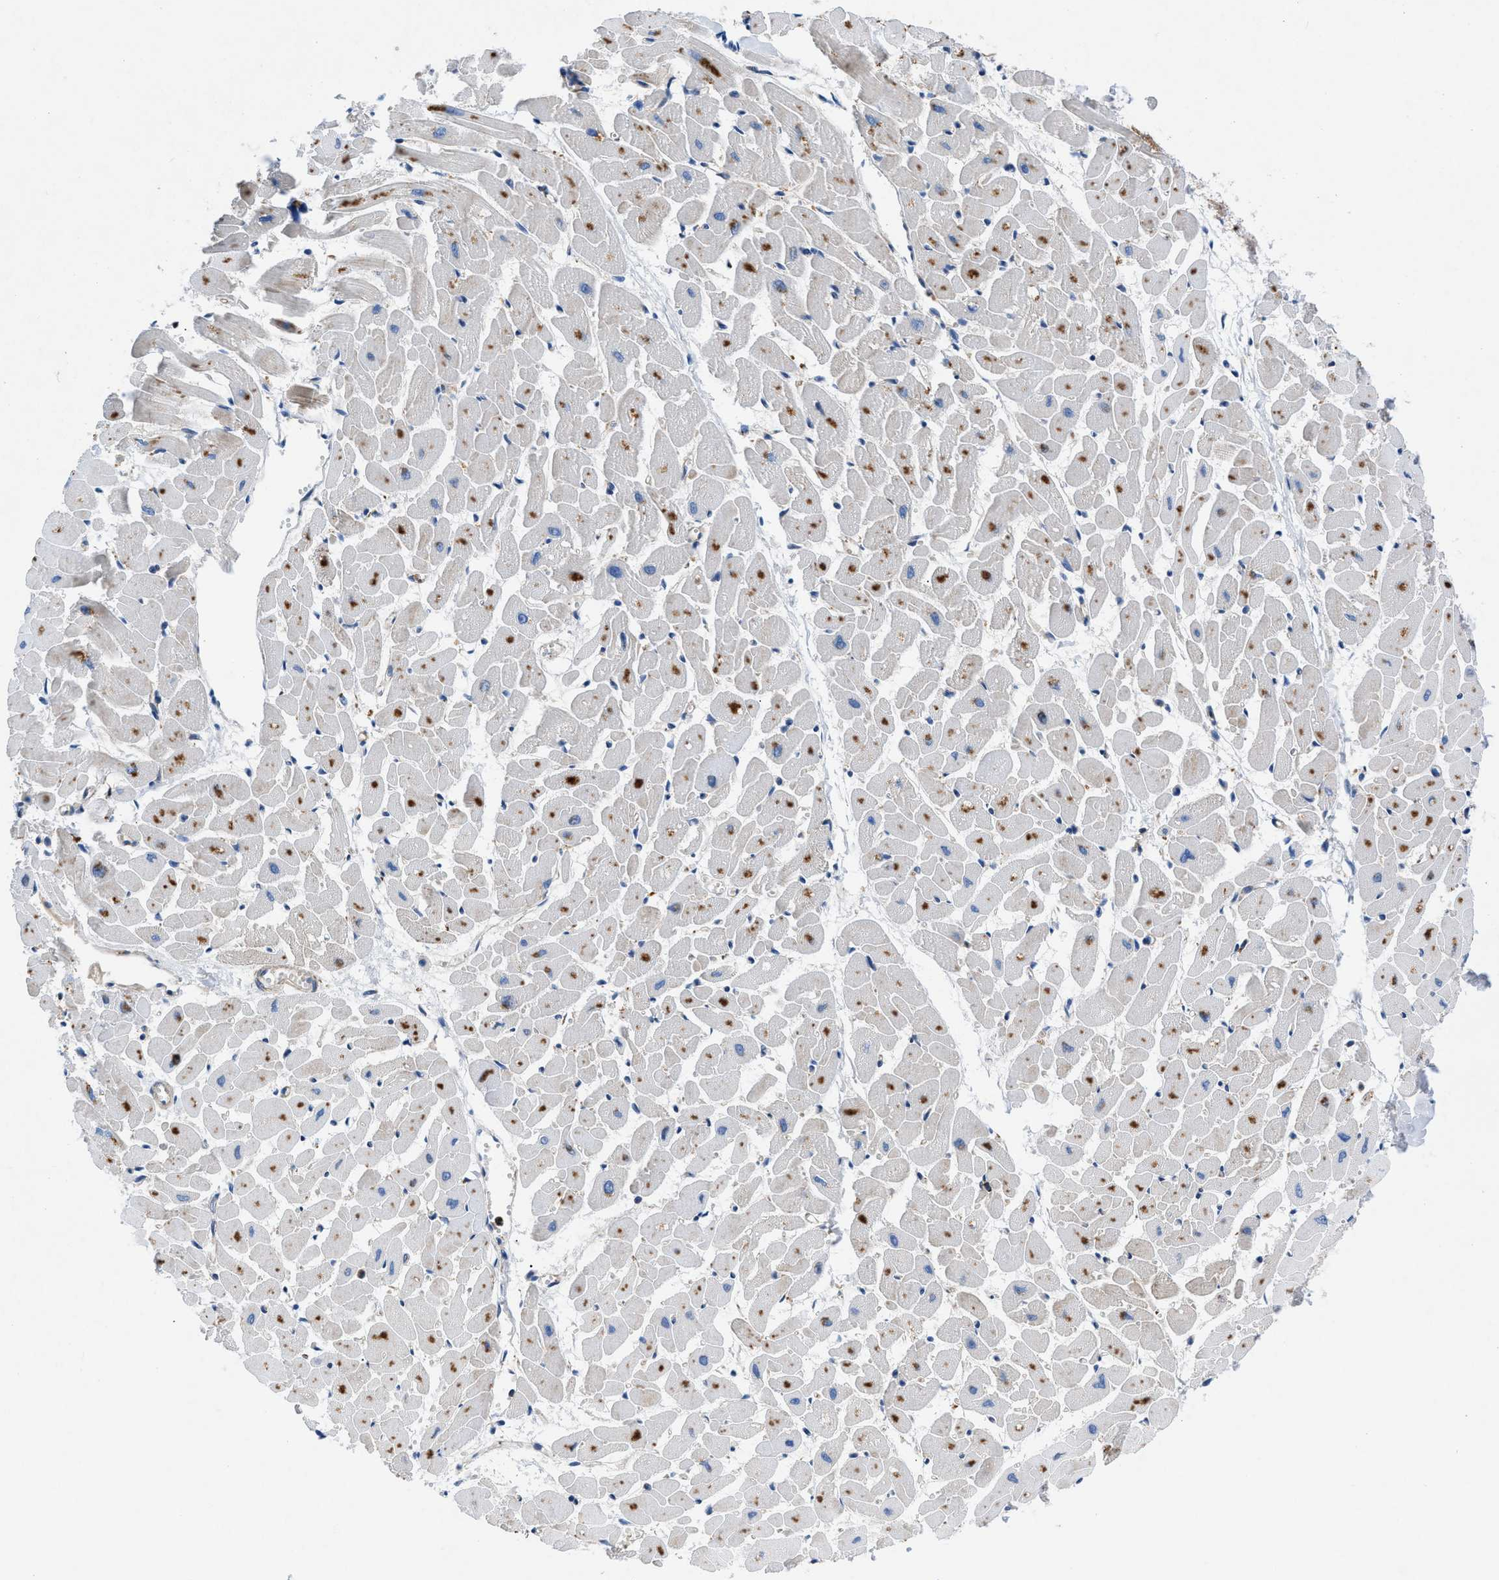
{"staining": {"intensity": "moderate", "quantity": "<25%", "location": "cytoplasmic/membranous"}, "tissue": "heart muscle", "cell_type": "Cardiomyocytes", "image_type": "normal", "snomed": [{"axis": "morphology", "description": "Normal tissue, NOS"}, {"axis": "topography", "description": "Heart"}], "caption": "Brown immunohistochemical staining in unremarkable heart muscle exhibits moderate cytoplasmic/membranous expression in approximately <25% of cardiomyocytes. (Brightfield microscopy of DAB IHC at high magnification).", "gene": "ATP6V0D1", "patient": {"sex": "female", "age": 19}}